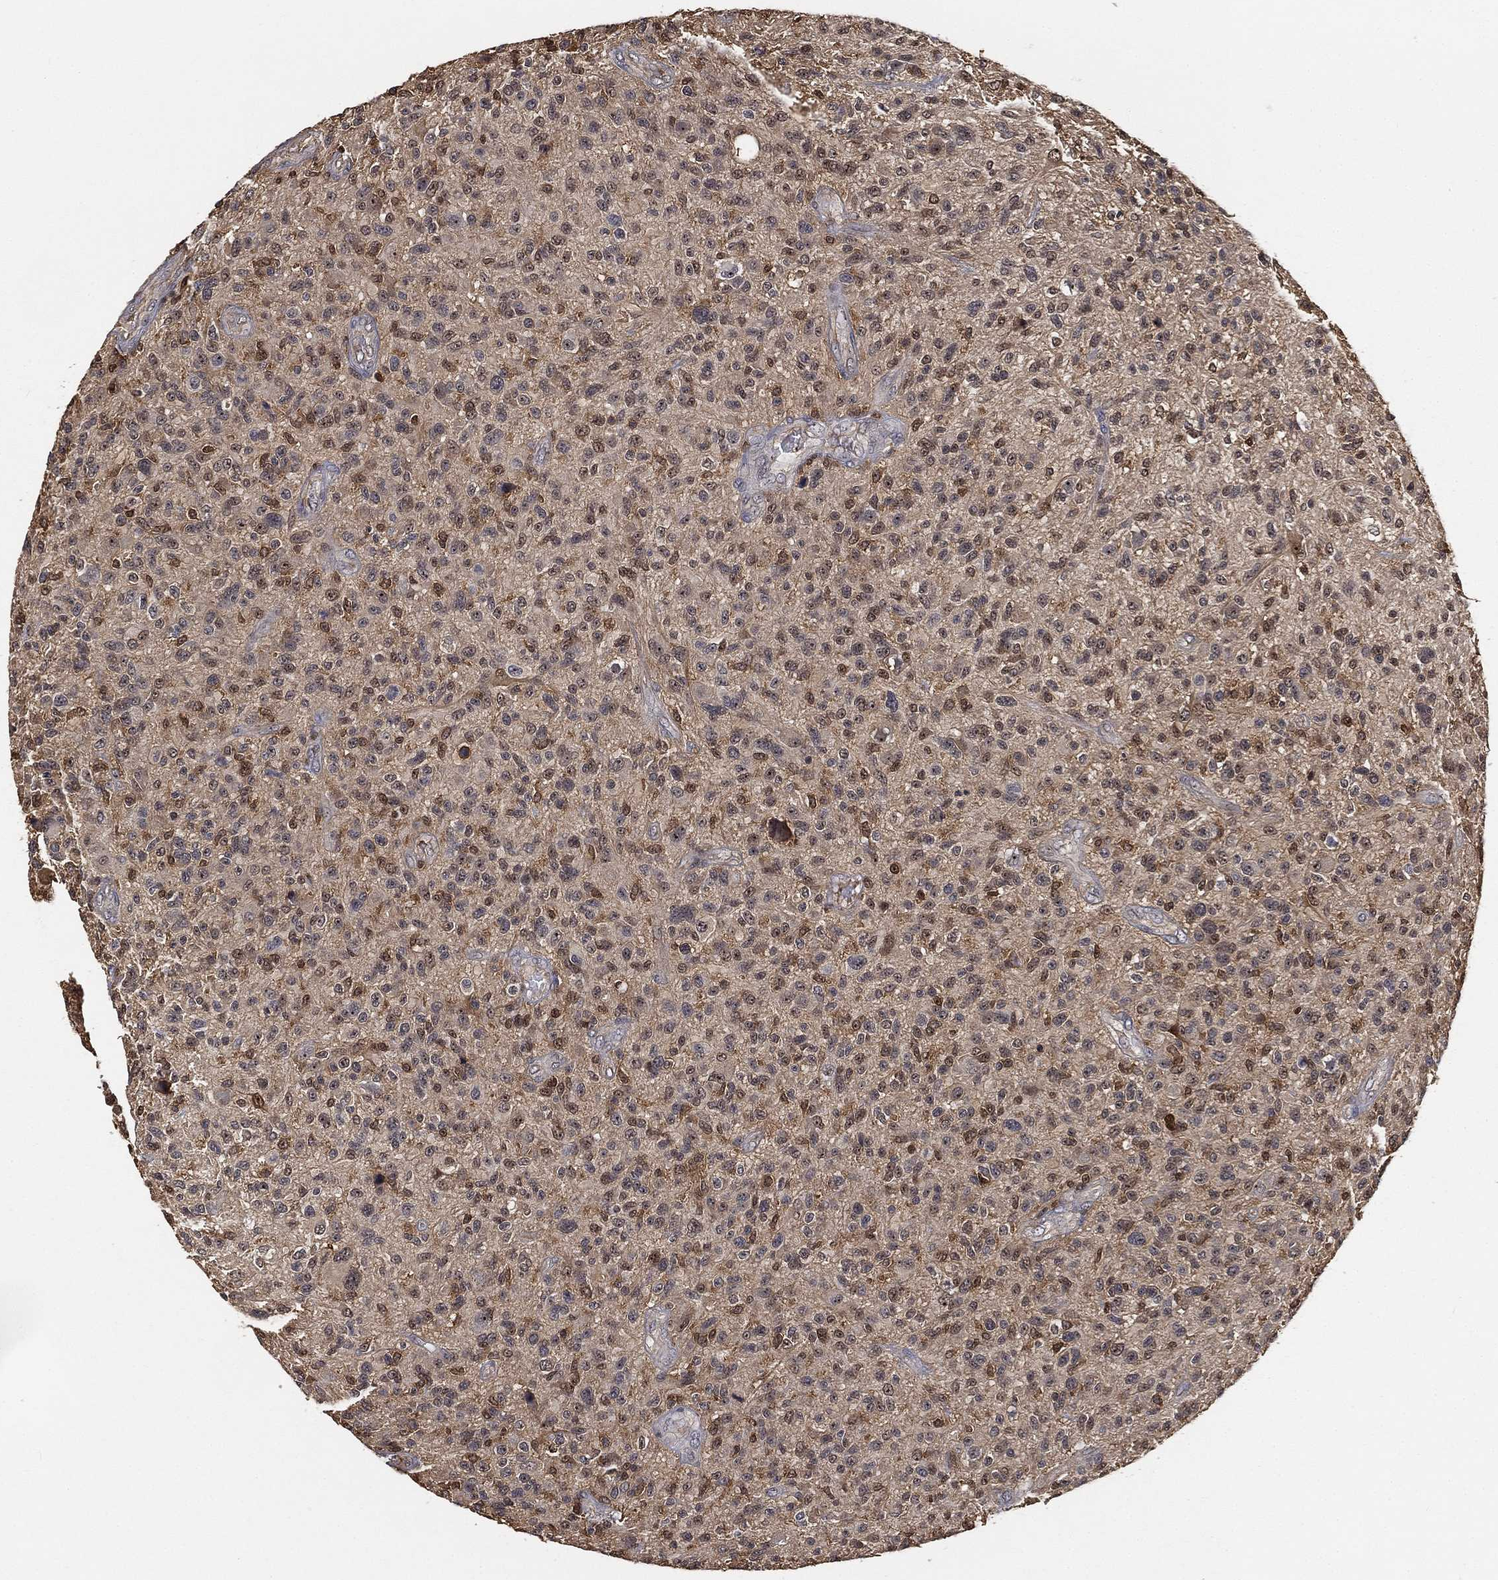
{"staining": {"intensity": "weak", "quantity": "<25%", "location": "nuclear"}, "tissue": "glioma", "cell_type": "Tumor cells", "image_type": "cancer", "snomed": [{"axis": "morphology", "description": "Glioma, malignant, High grade"}, {"axis": "topography", "description": "Brain"}], "caption": "DAB immunohistochemical staining of human high-grade glioma (malignant) displays no significant expression in tumor cells. The staining is performed using DAB (3,3'-diaminobenzidine) brown chromogen with nuclei counter-stained in using hematoxylin.", "gene": "CRYL1", "patient": {"sex": "male", "age": 47}}